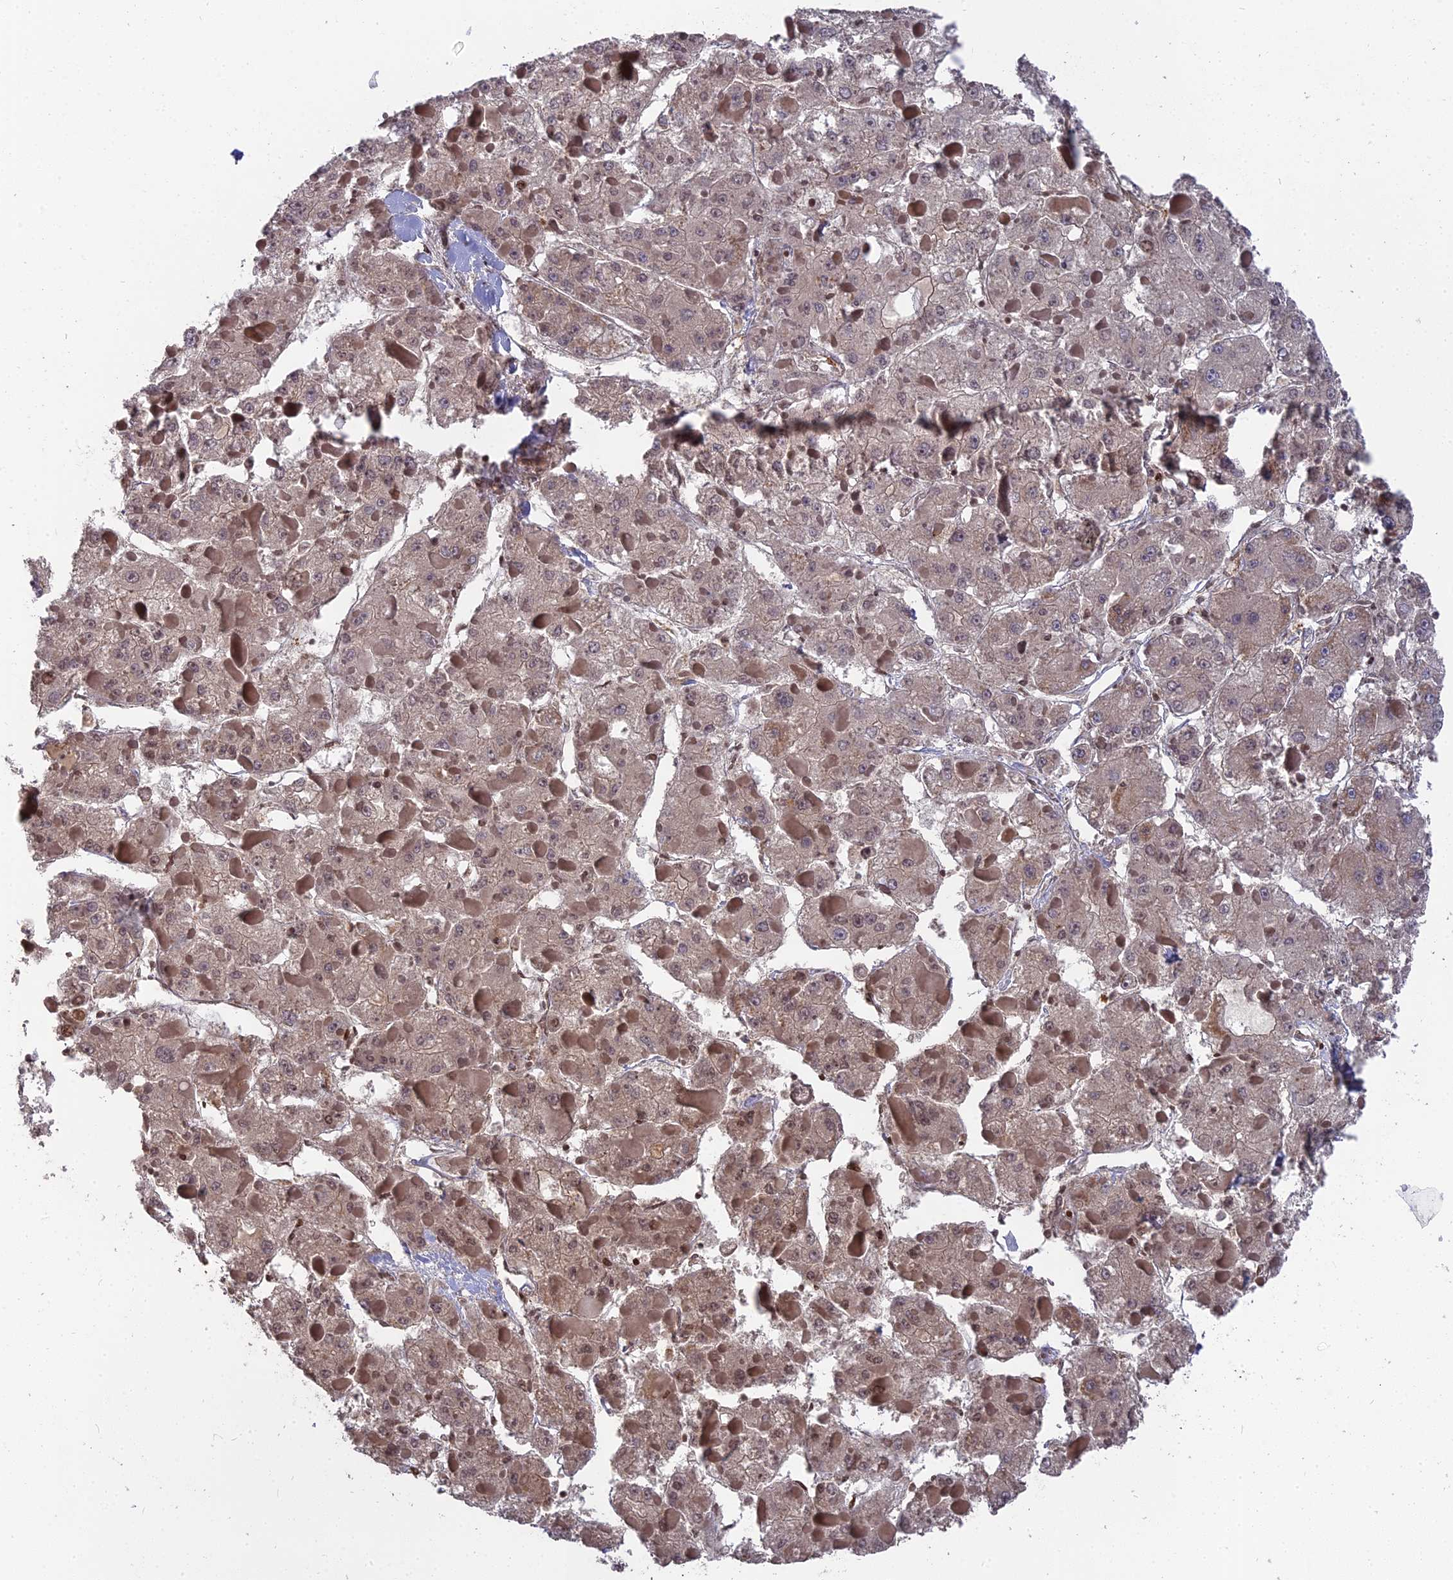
{"staining": {"intensity": "weak", "quantity": "<25%", "location": "nuclear"}, "tissue": "liver cancer", "cell_type": "Tumor cells", "image_type": "cancer", "snomed": [{"axis": "morphology", "description": "Carcinoma, Hepatocellular, NOS"}, {"axis": "topography", "description": "Liver"}], "caption": "IHC histopathology image of neoplastic tissue: liver hepatocellular carcinoma stained with DAB (3,3'-diaminobenzidine) demonstrates no significant protein expression in tumor cells.", "gene": "NR1H3", "patient": {"sex": "female", "age": 73}}